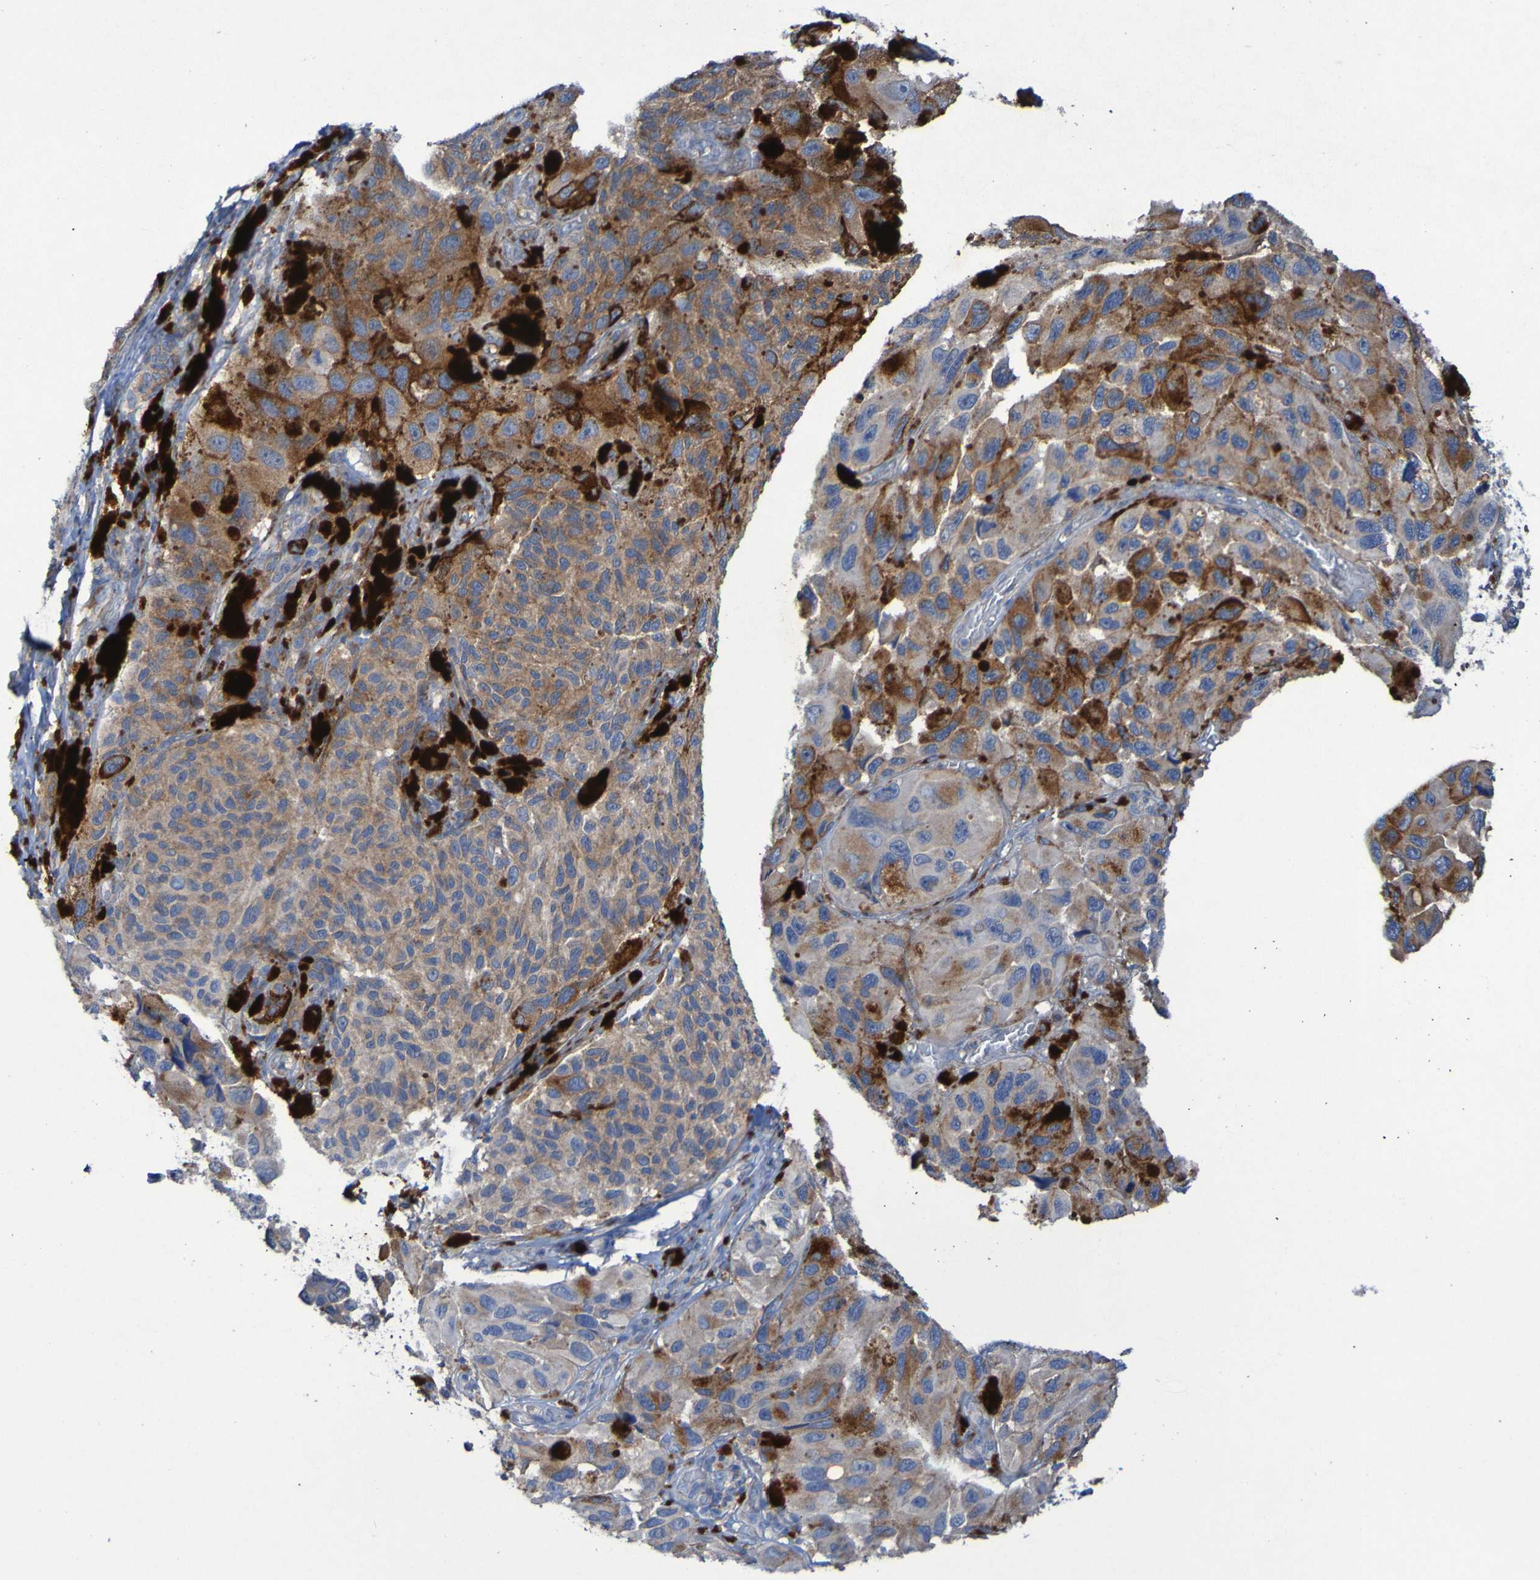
{"staining": {"intensity": "strong", "quantity": ">75%", "location": "cytoplasmic/membranous"}, "tissue": "melanoma", "cell_type": "Tumor cells", "image_type": "cancer", "snomed": [{"axis": "morphology", "description": "Malignant melanoma, NOS"}, {"axis": "topography", "description": "Skin"}], "caption": "Immunohistochemistry (IHC) (DAB) staining of human melanoma shows strong cytoplasmic/membranous protein staining in about >75% of tumor cells.", "gene": "ARHGEF16", "patient": {"sex": "female", "age": 73}}